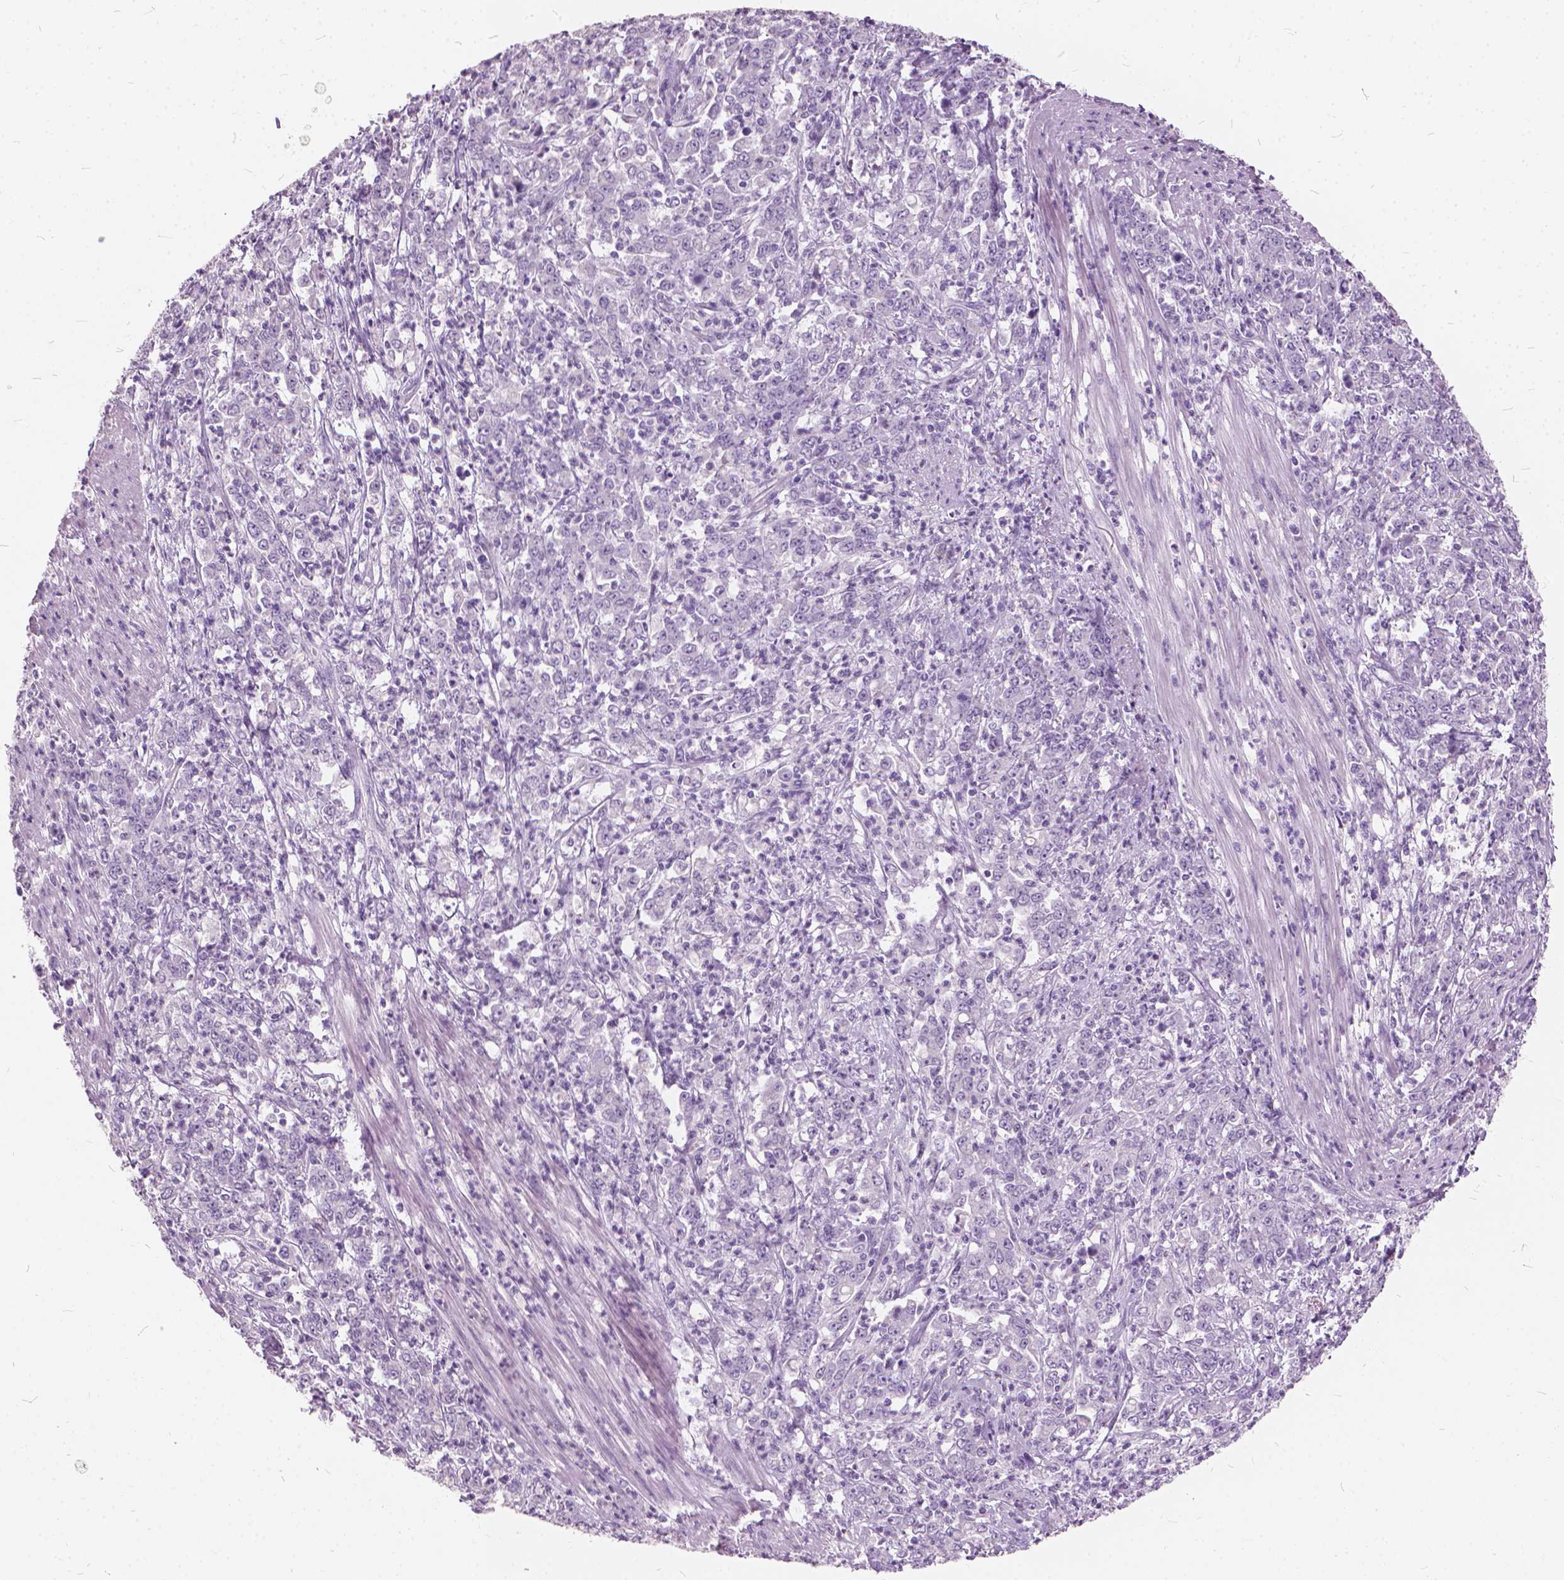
{"staining": {"intensity": "negative", "quantity": "none", "location": "none"}, "tissue": "stomach cancer", "cell_type": "Tumor cells", "image_type": "cancer", "snomed": [{"axis": "morphology", "description": "Adenocarcinoma, NOS"}, {"axis": "topography", "description": "Stomach, lower"}], "caption": "This histopathology image is of adenocarcinoma (stomach) stained with immunohistochemistry (IHC) to label a protein in brown with the nuclei are counter-stained blue. There is no staining in tumor cells.", "gene": "DNM1", "patient": {"sex": "female", "age": 71}}